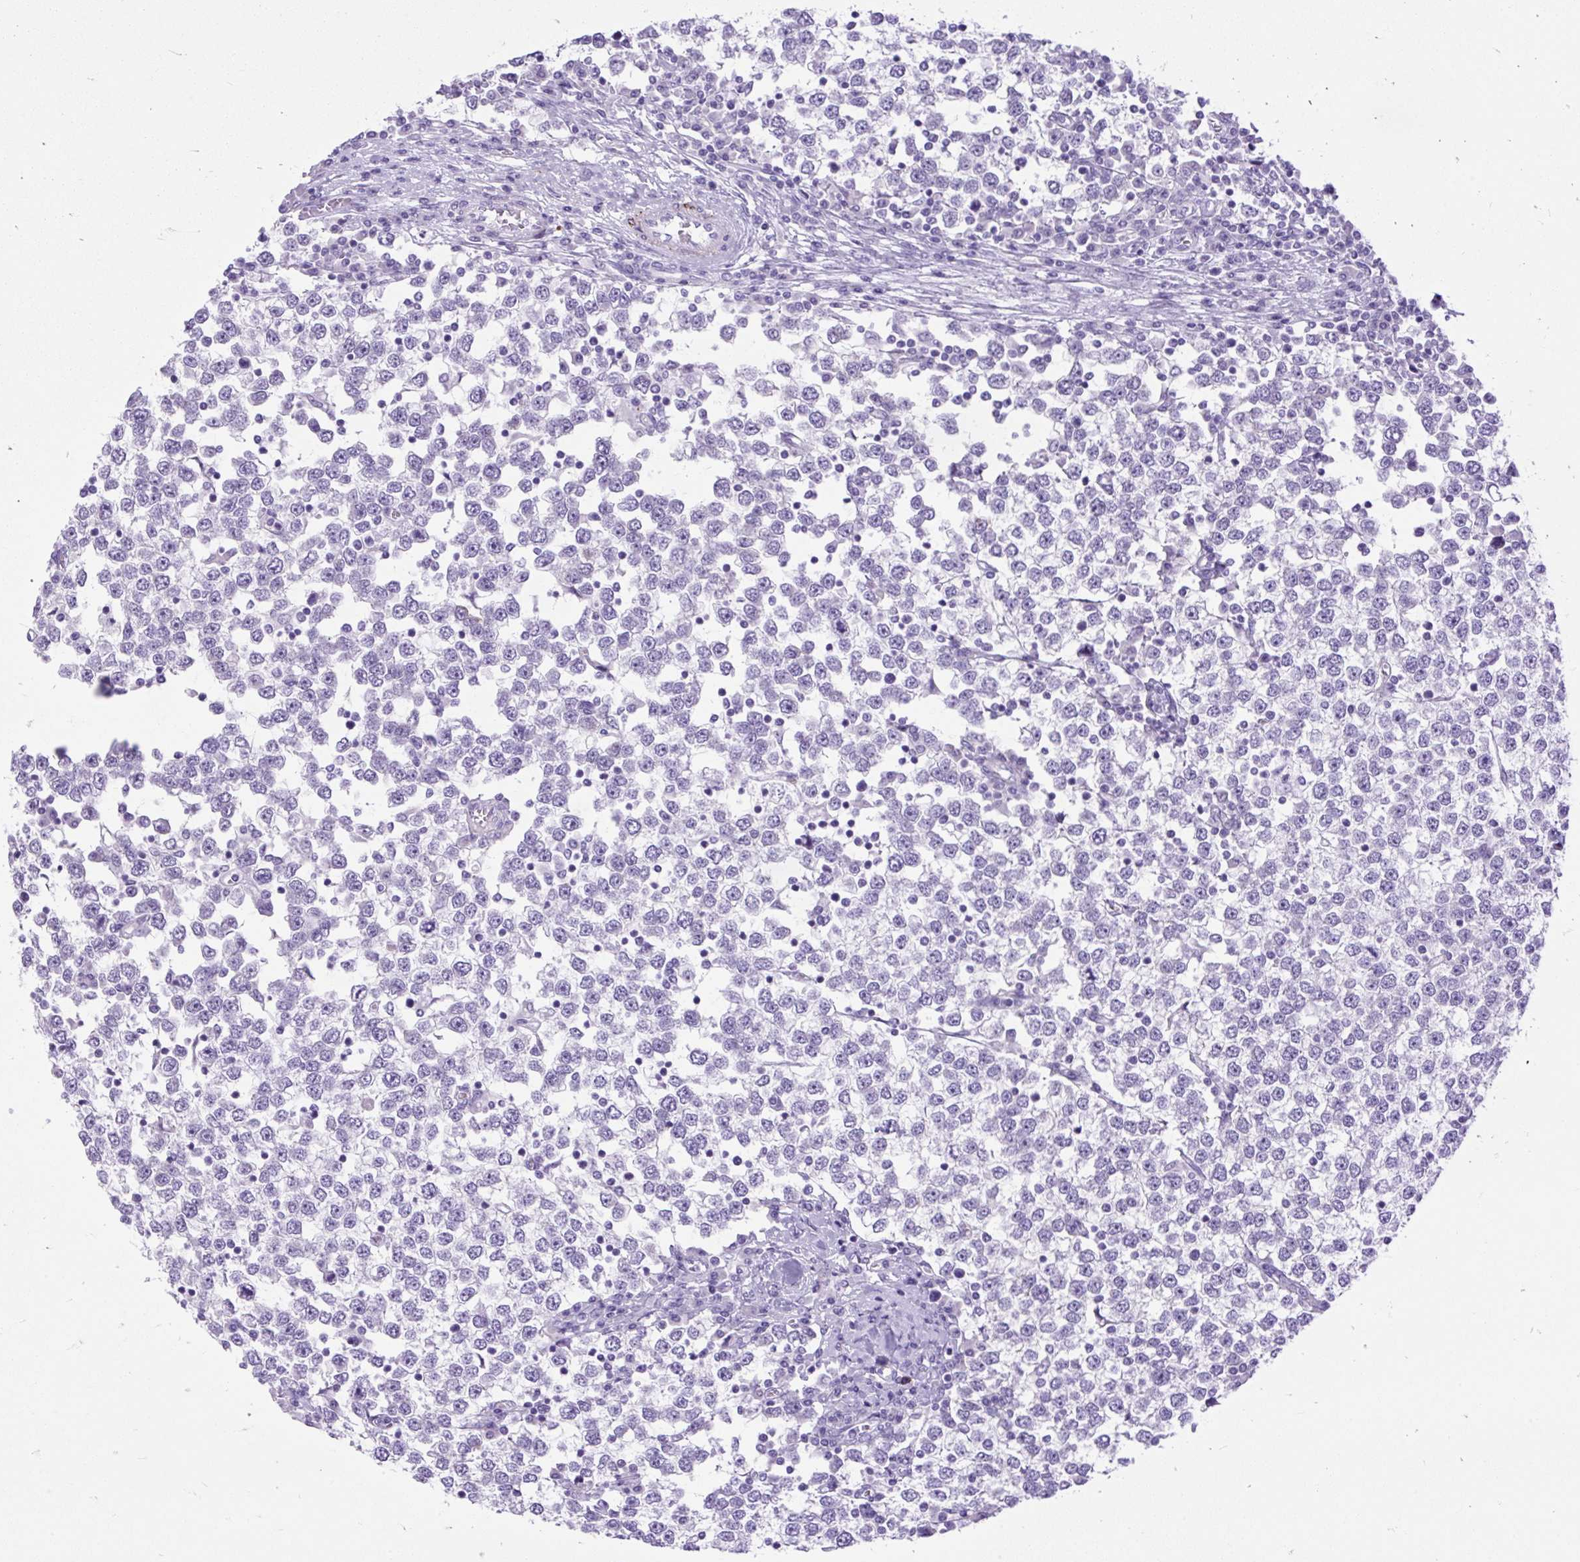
{"staining": {"intensity": "negative", "quantity": "none", "location": "none"}, "tissue": "testis cancer", "cell_type": "Tumor cells", "image_type": "cancer", "snomed": [{"axis": "morphology", "description": "Seminoma, NOS"}, {"axis": "topography", "description": "Testis"}], "caption": "Immunohistochemistry (IHC) micrograph of human testis cancer (seminoma) stained for a protein (brown), which exhibits no positivity in tumor cells.", "gene": "ZNF256", "patient": {"sex": "male", "age": 65}}